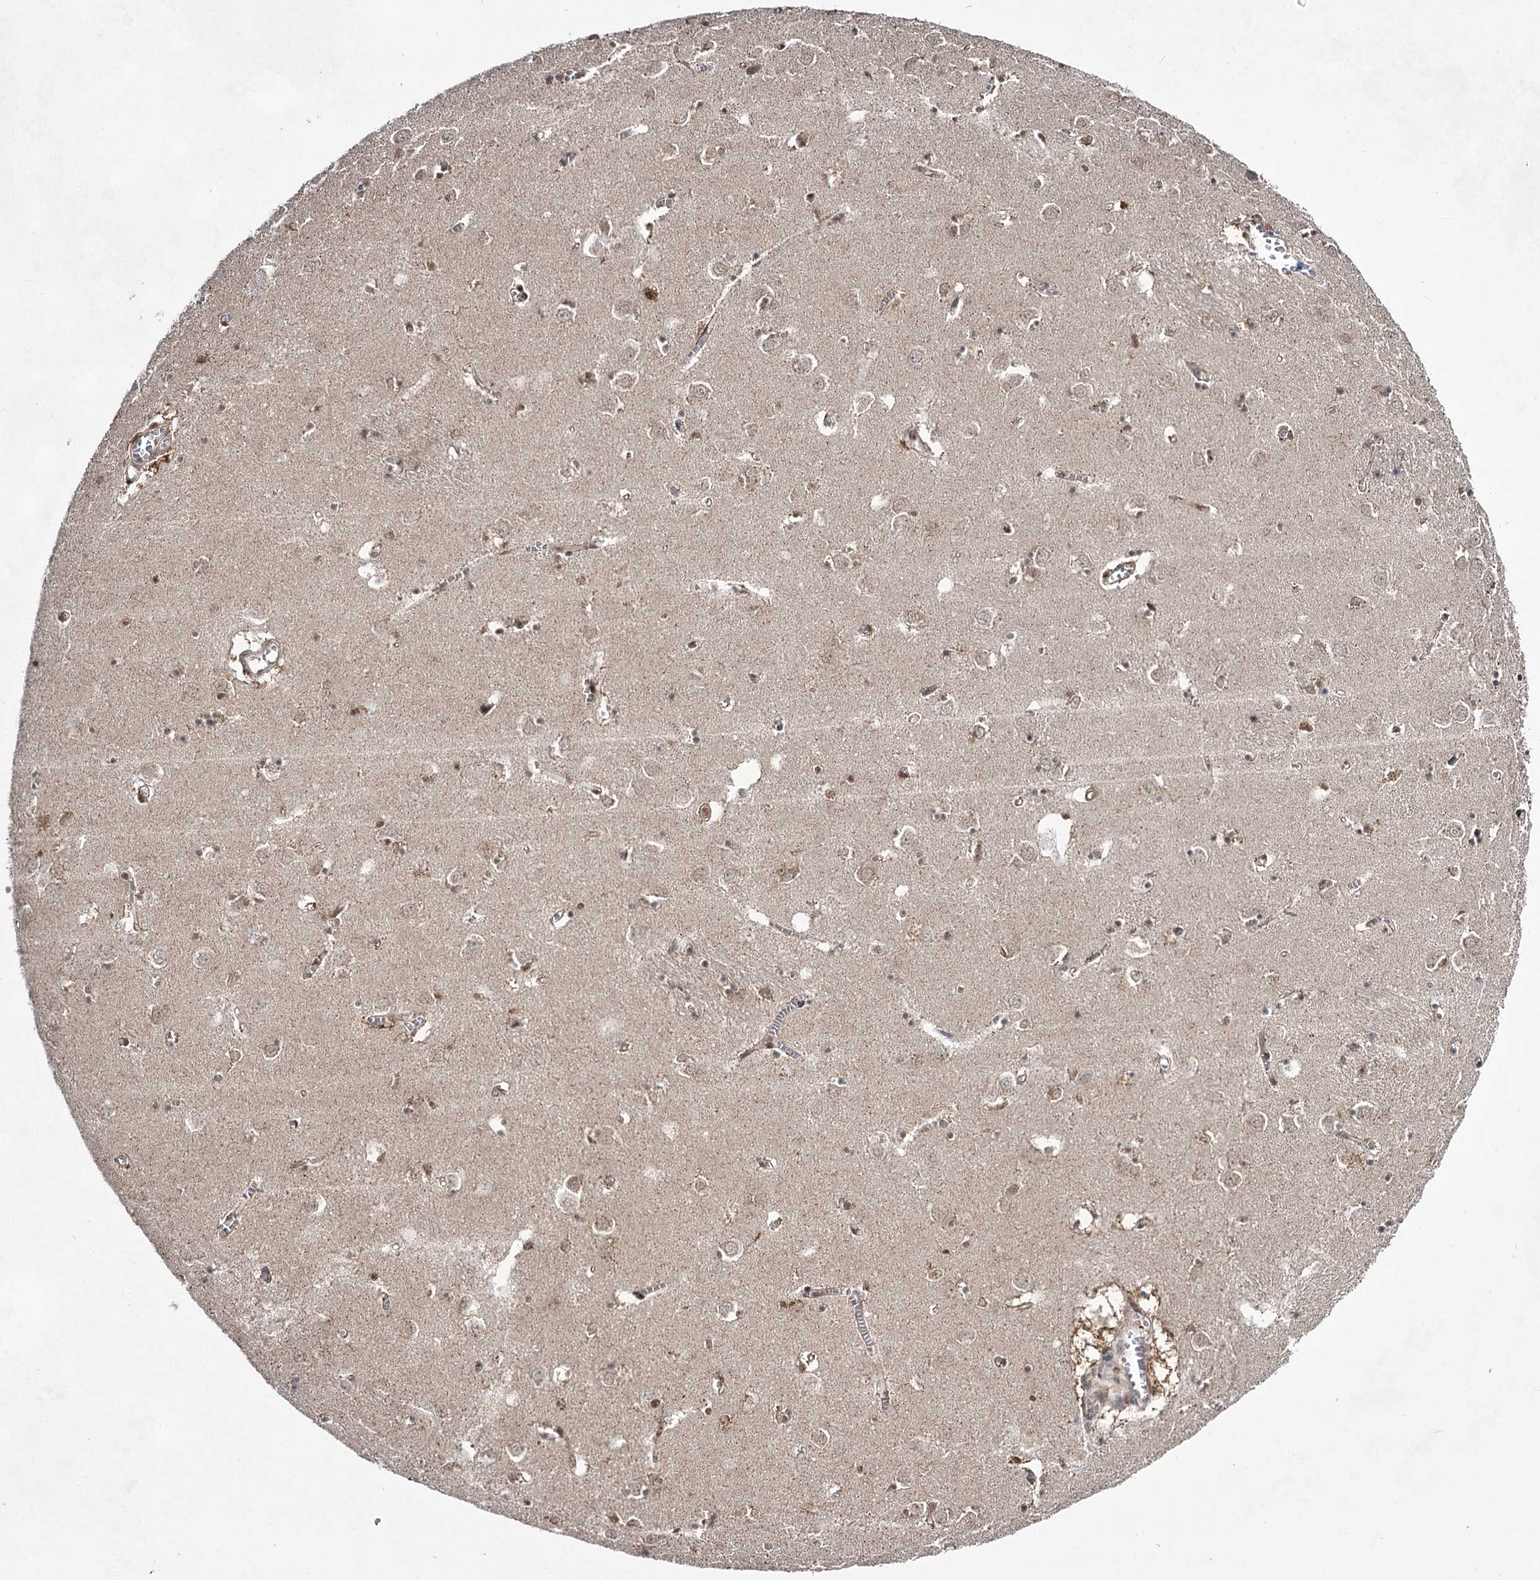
{"staining": {"intensity": "moderate", "quantity": "<25%", "location": "nuclear"}, "tissue": "caudate", "cell_type": "Glial cells", "image_type": "normal", "snomed": [{"axis": "morphology", "description": "Normal tissue, NOS"}, {"axis": "topography", "description": "Lateral ventricle wall"}], "caption": "An immunohistochemistry (IHC) image of unremarkable tissue is shown. Protein staining in brown shows moderate nuclear positivity in caudate within glial cells.", "gene": "ZCCHC8", "patient": {"sex": "male", "age": 70}}